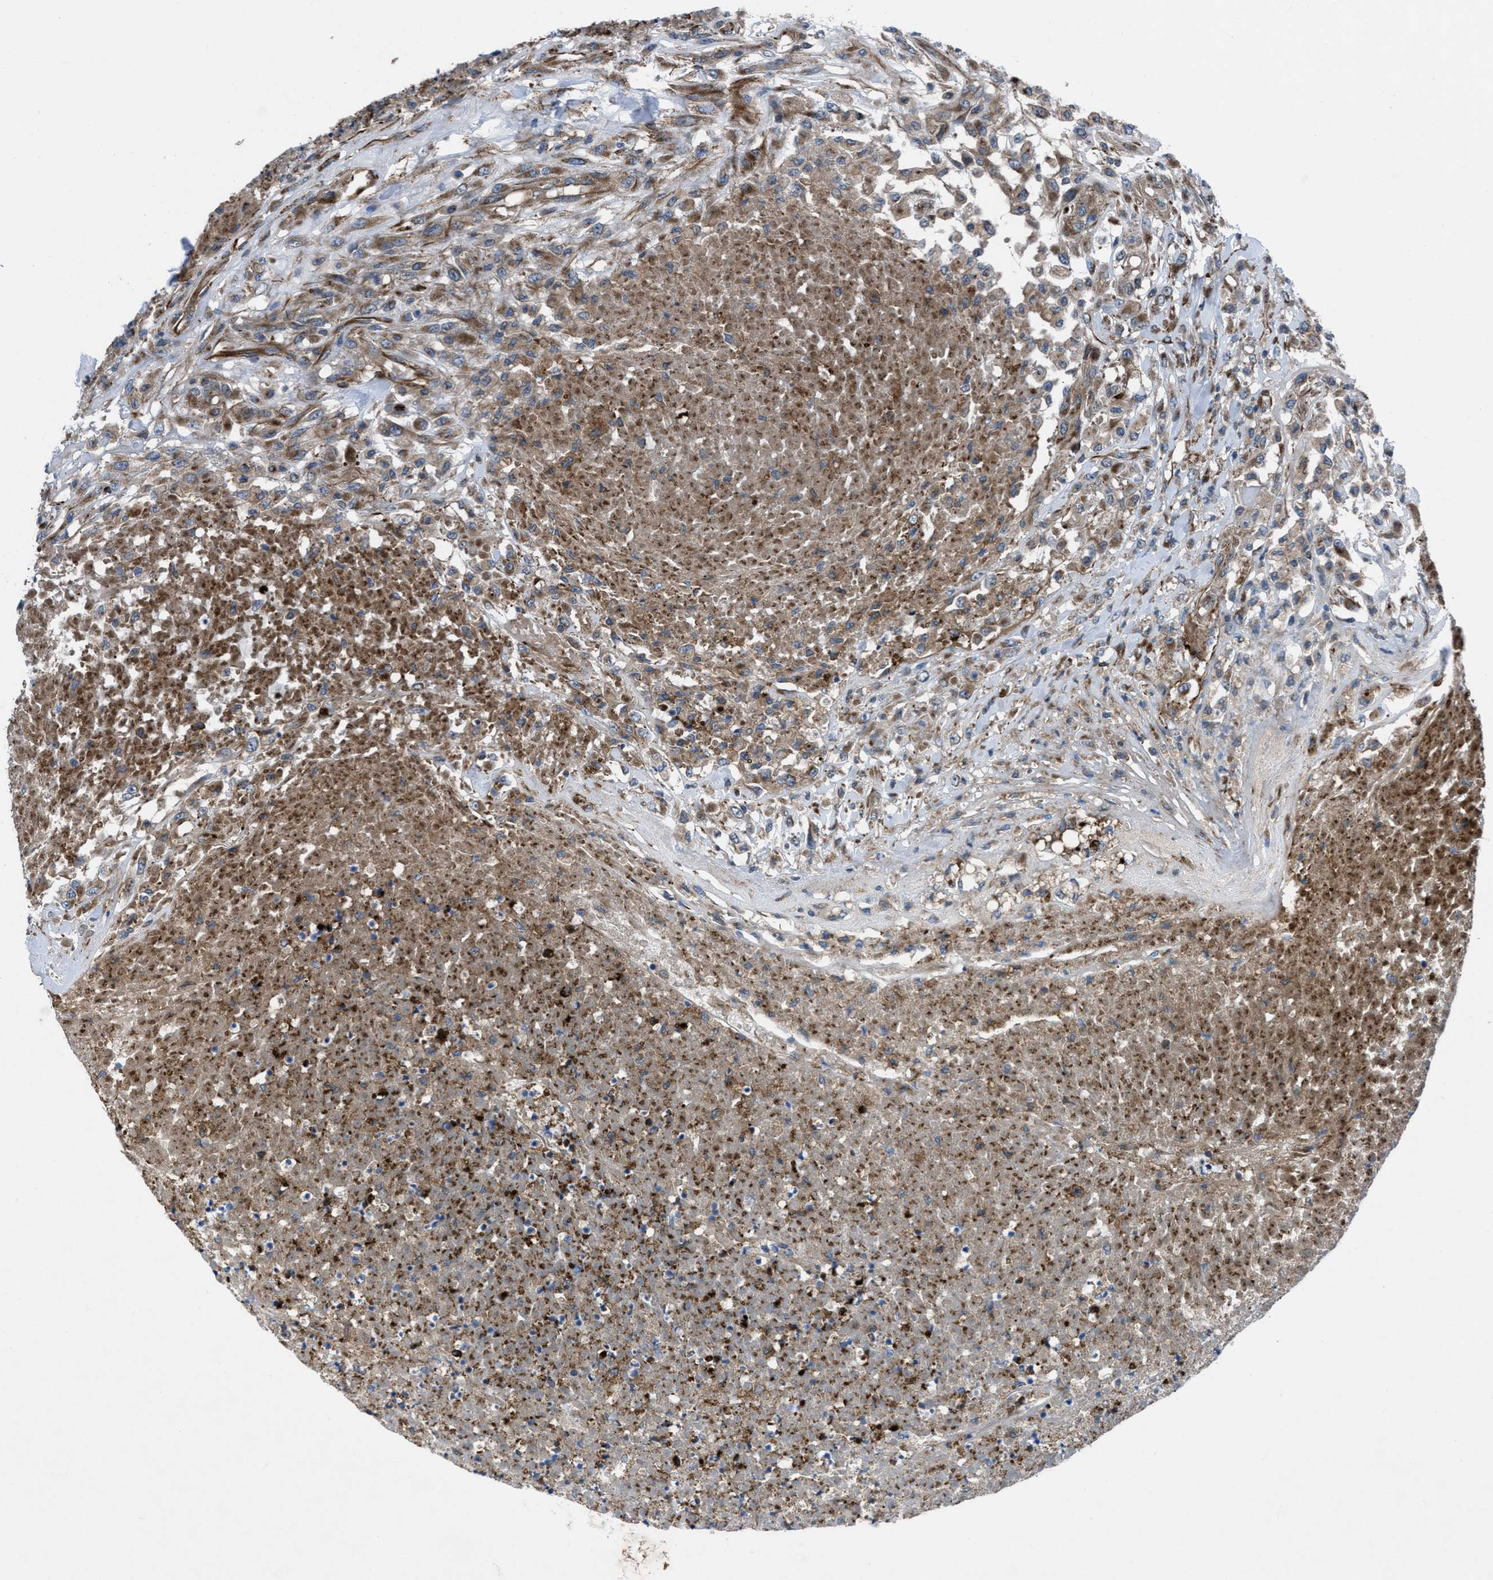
{"staining": {"intensity": "weak", "quantity": ">75%", "location": "cytoplasmic/membranous"}, "tissue": "testis cancer", "cell_type": "Tumor cells", "image_type": "cancer", "snomed": [{"axis": "morphology", "description": "Seminoma, NOS"}, {"axis": "topography", "description": "Testis"}], "caption": "Weak cytoplasmic/membranous positivity is appreciated in approximately >75% of tumor cells in testis cancer. Nuclei are stained in blue.", "gene": "SLC6A9", "patient": {"sex": "male", "age": 59}}